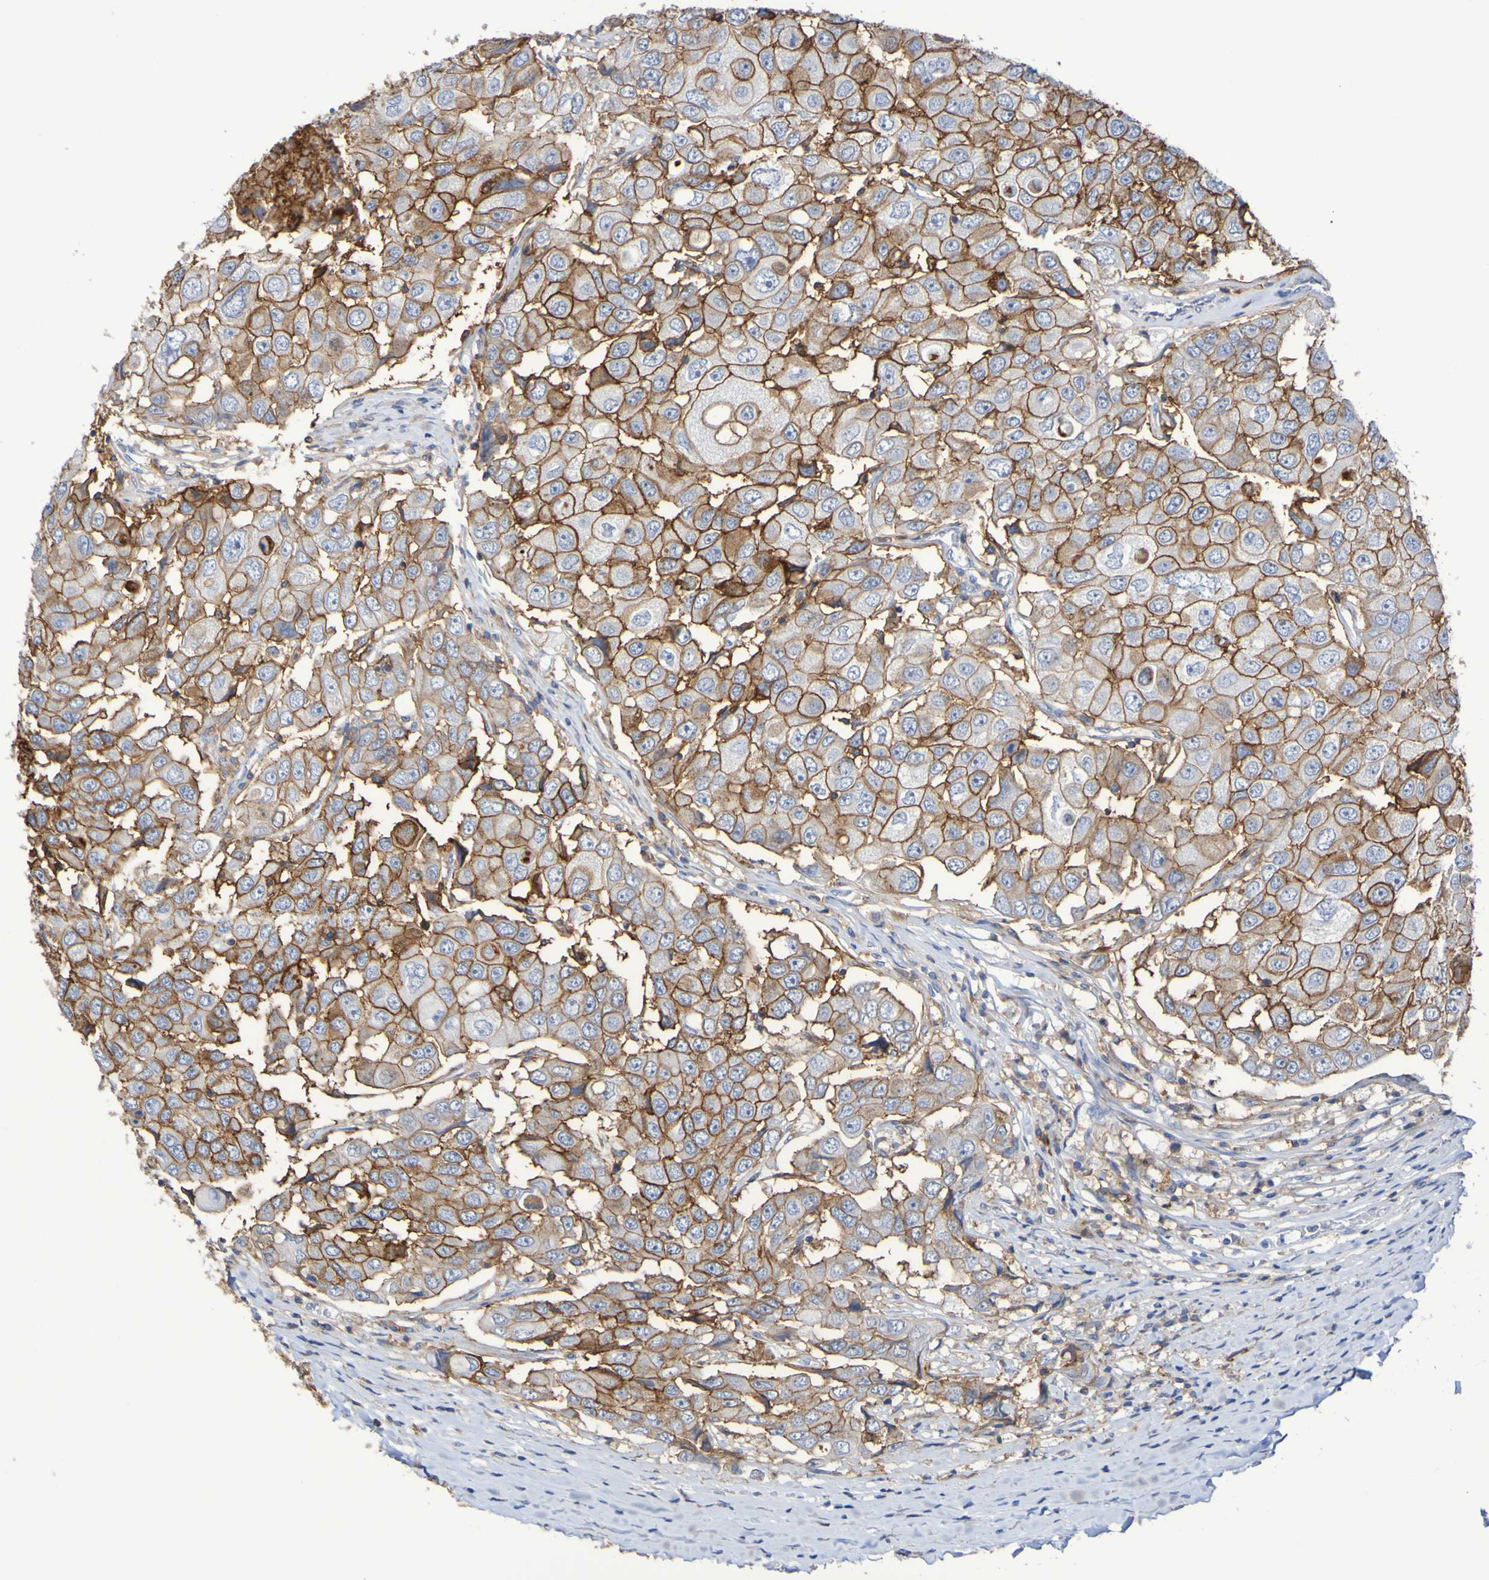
{"staining": {"intensity": "moderate", "quantity": ">75%", "location": "cytoplasmic/membranous"}, "tissue": "breast cancer", "cell_type": "Tumor cells", "image_type": "cancer", "snomed": [{"axis": "morphology", "description": "Duct carcinoma"}, {"axis": "topography", "description": "Breast"}], "caption": "This histopathology image exhibits immunohistochemistry (IHC) staining of breast cancer, with medium moderate cytoplasmic/membranous positivity in about >75% of tumor cells.", "gene": "SLC3A2", "patient": {"sex": "female", "age": 27}}